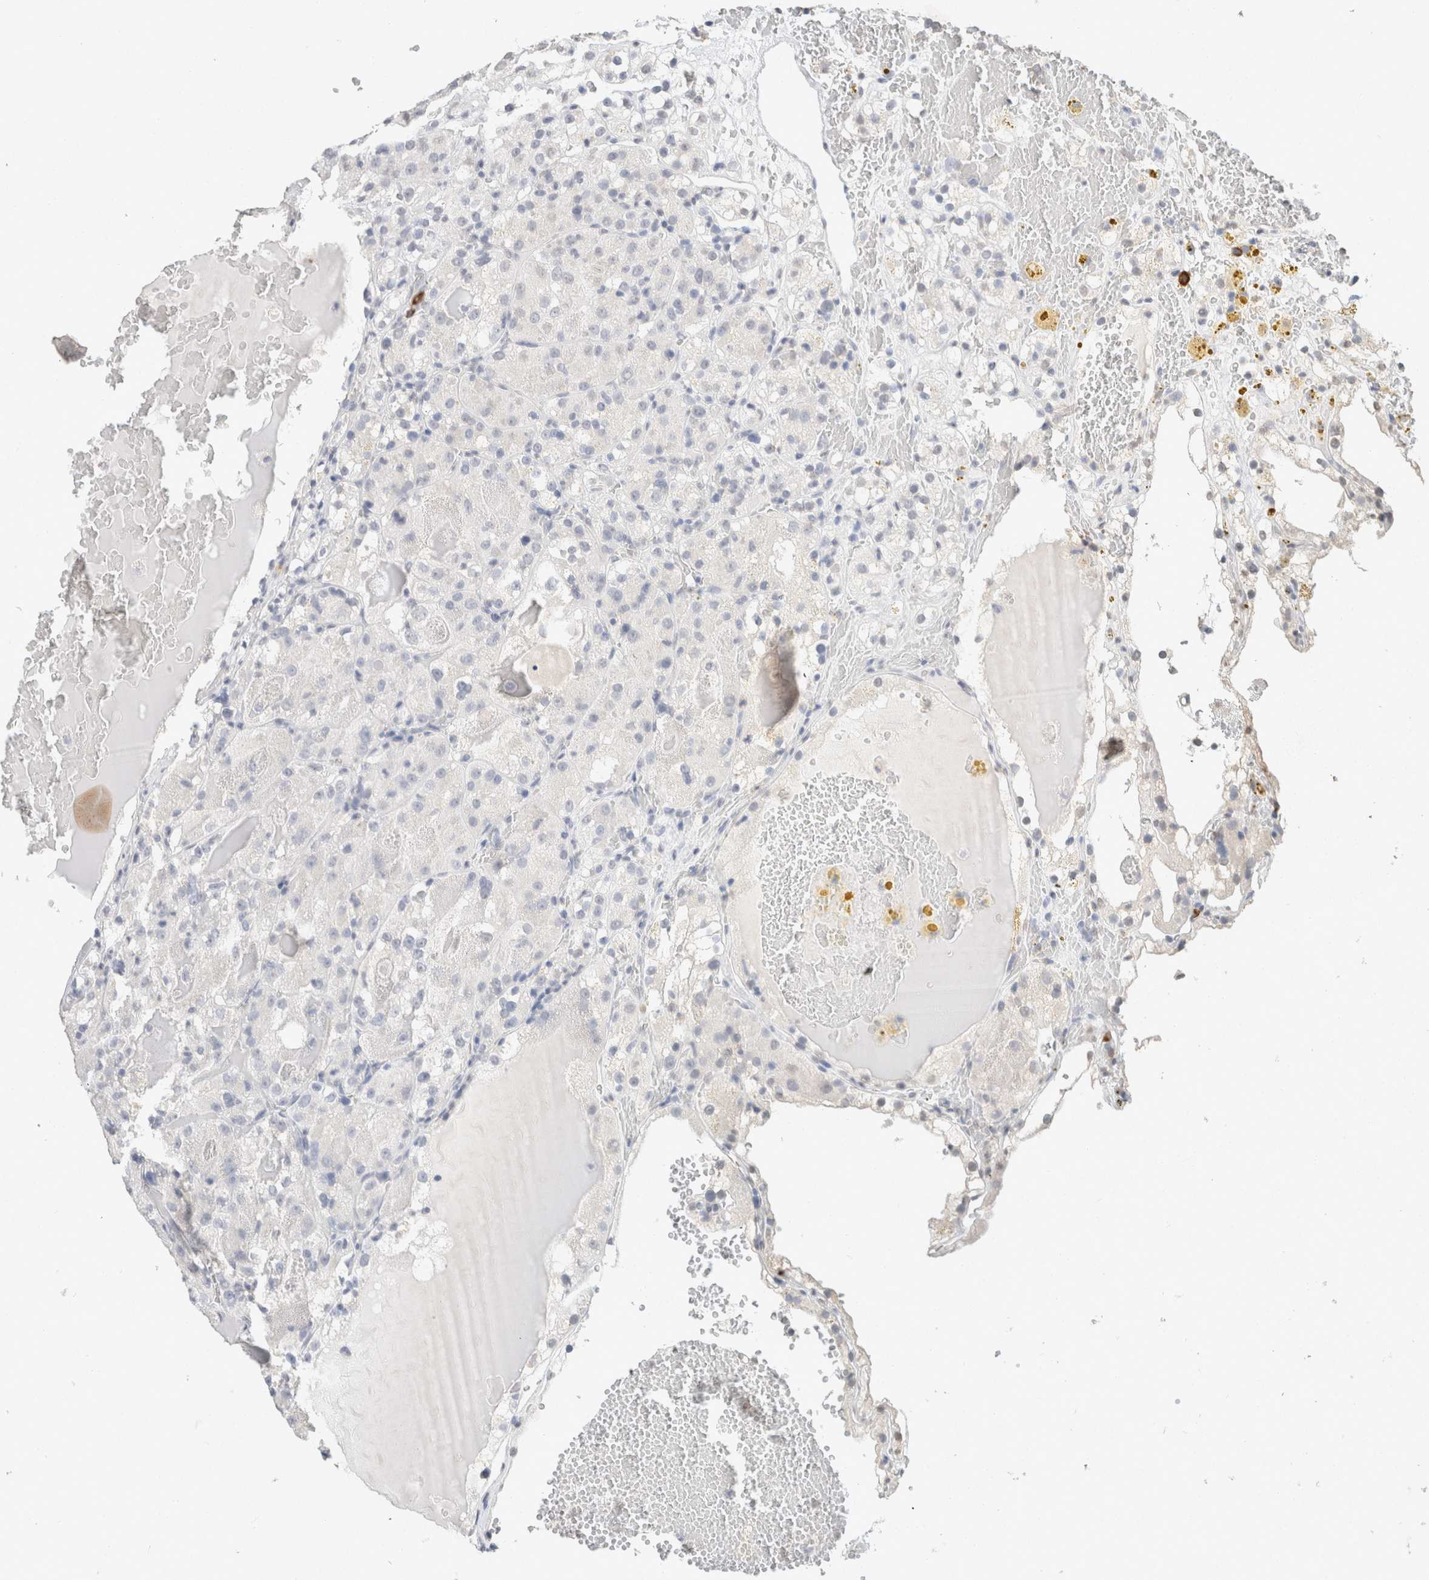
{"staining": {"intensity": "negative", "quantity": "none", "location": "none"}, "tissue": "renal cancer", "cell_type": "Tumor cells", "image_type": "cancer", "snomed": [{"axis": "morphology", "description": "Normal tissue, NOS"}, {"axis": "morphology", "description": "Adenocarcinoma, NOS"}, {"axis": "topography", "description": "Kidney"}], "caption": "This is an immunohistochemistry (IHC) histopathology image of renal adenocarcinoma. There is no staining in tumor cells.", "gene": "CD80", "patient": {"sex": "male", "age": 61}}